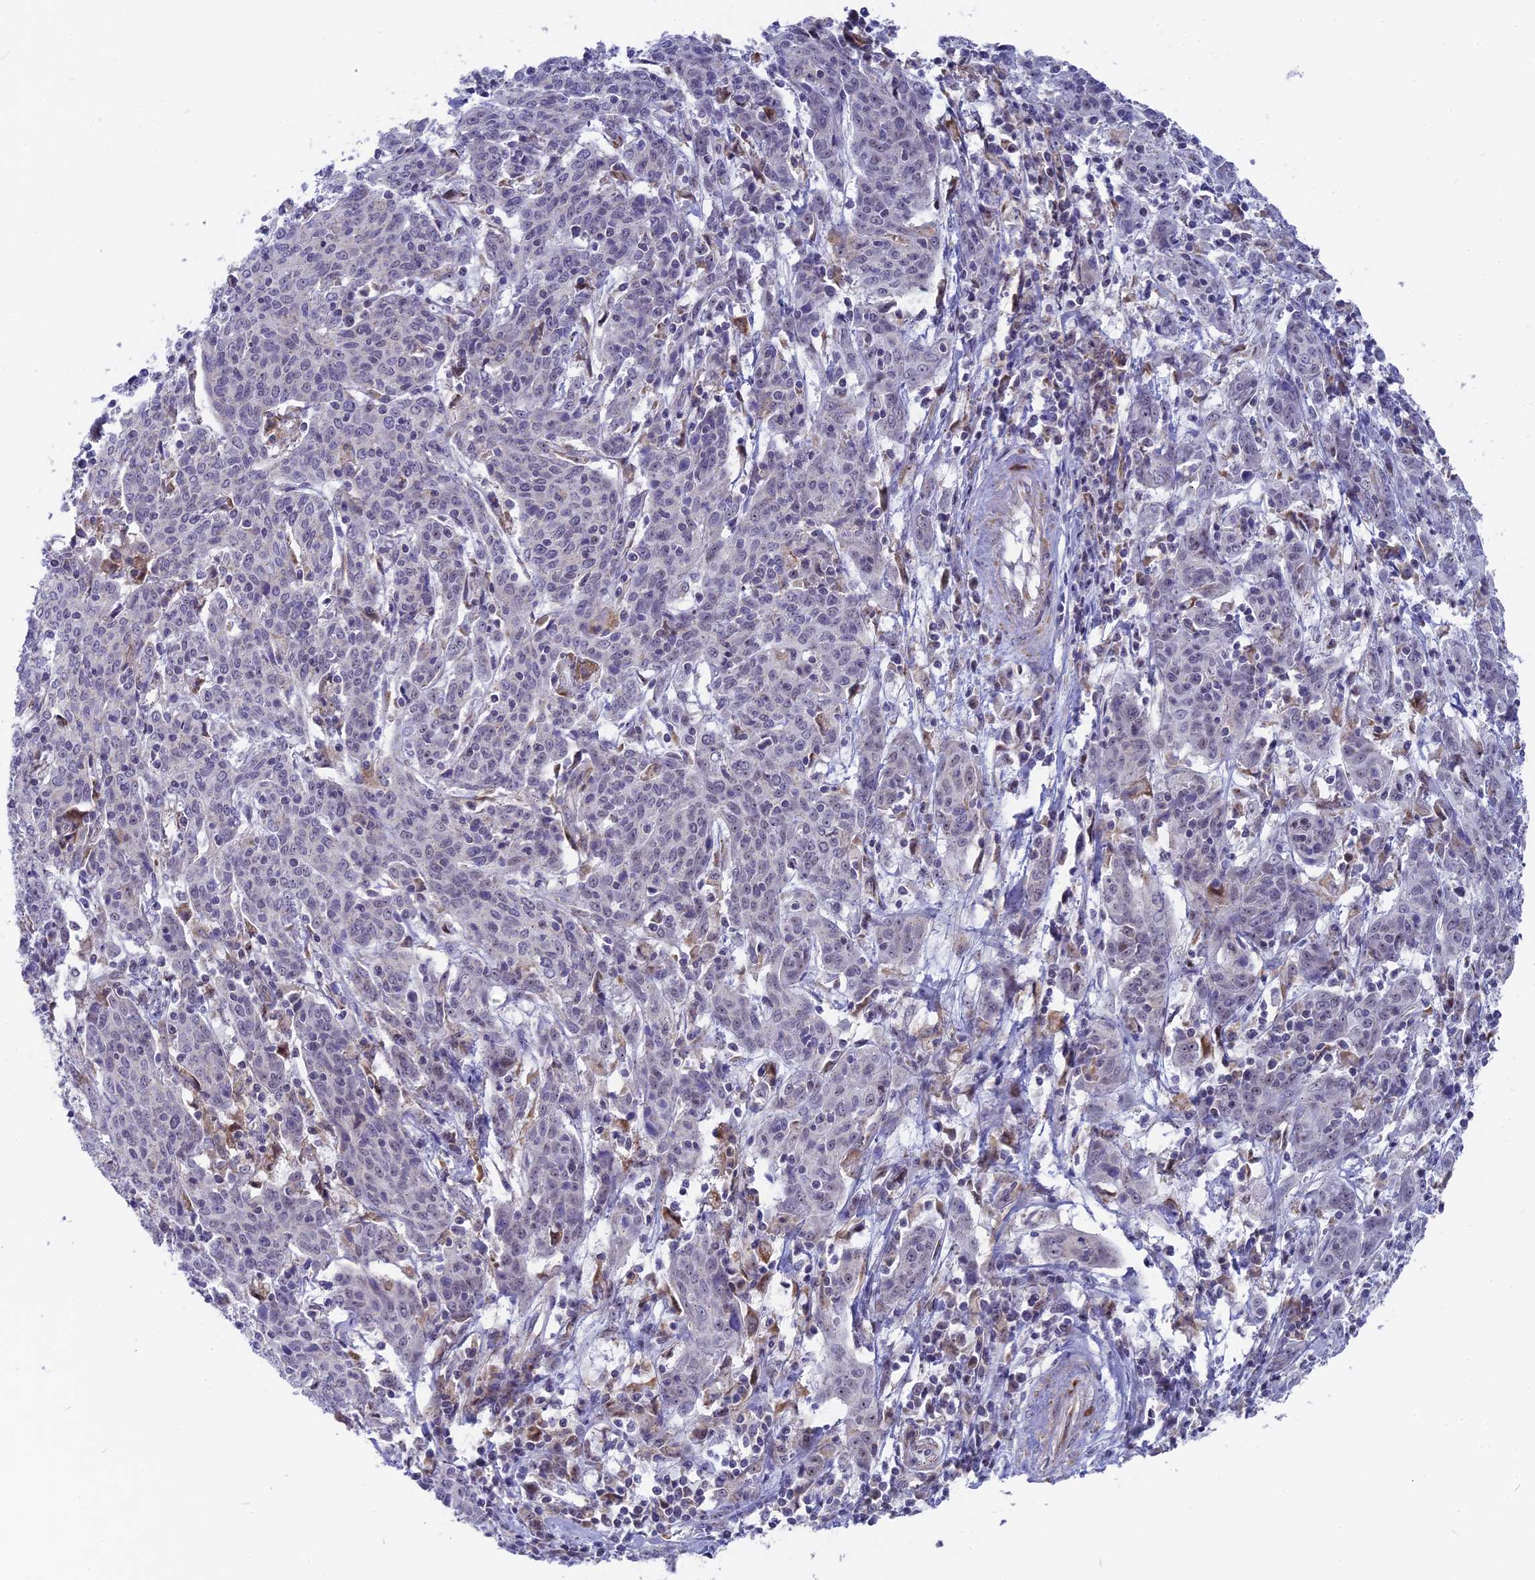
{"staining": {"intensity": "negative", "quantity": "none", "location": "none"}, "tissue": "cervical cancer", "cell_type": "Tumor cells", "image_type": "cancer", "snomed": [{"axis": "morphology", "description": "Squamous cell carcinoma, NOS"}, {"axis": "topography", "description": "Cervix"}], "caption": "Immunohistochemical staining of cervical cancer exhibits no significant expression in tumor cells.", "gene": "DTWD1", "patient": {"sex": "female", "age": 67}}